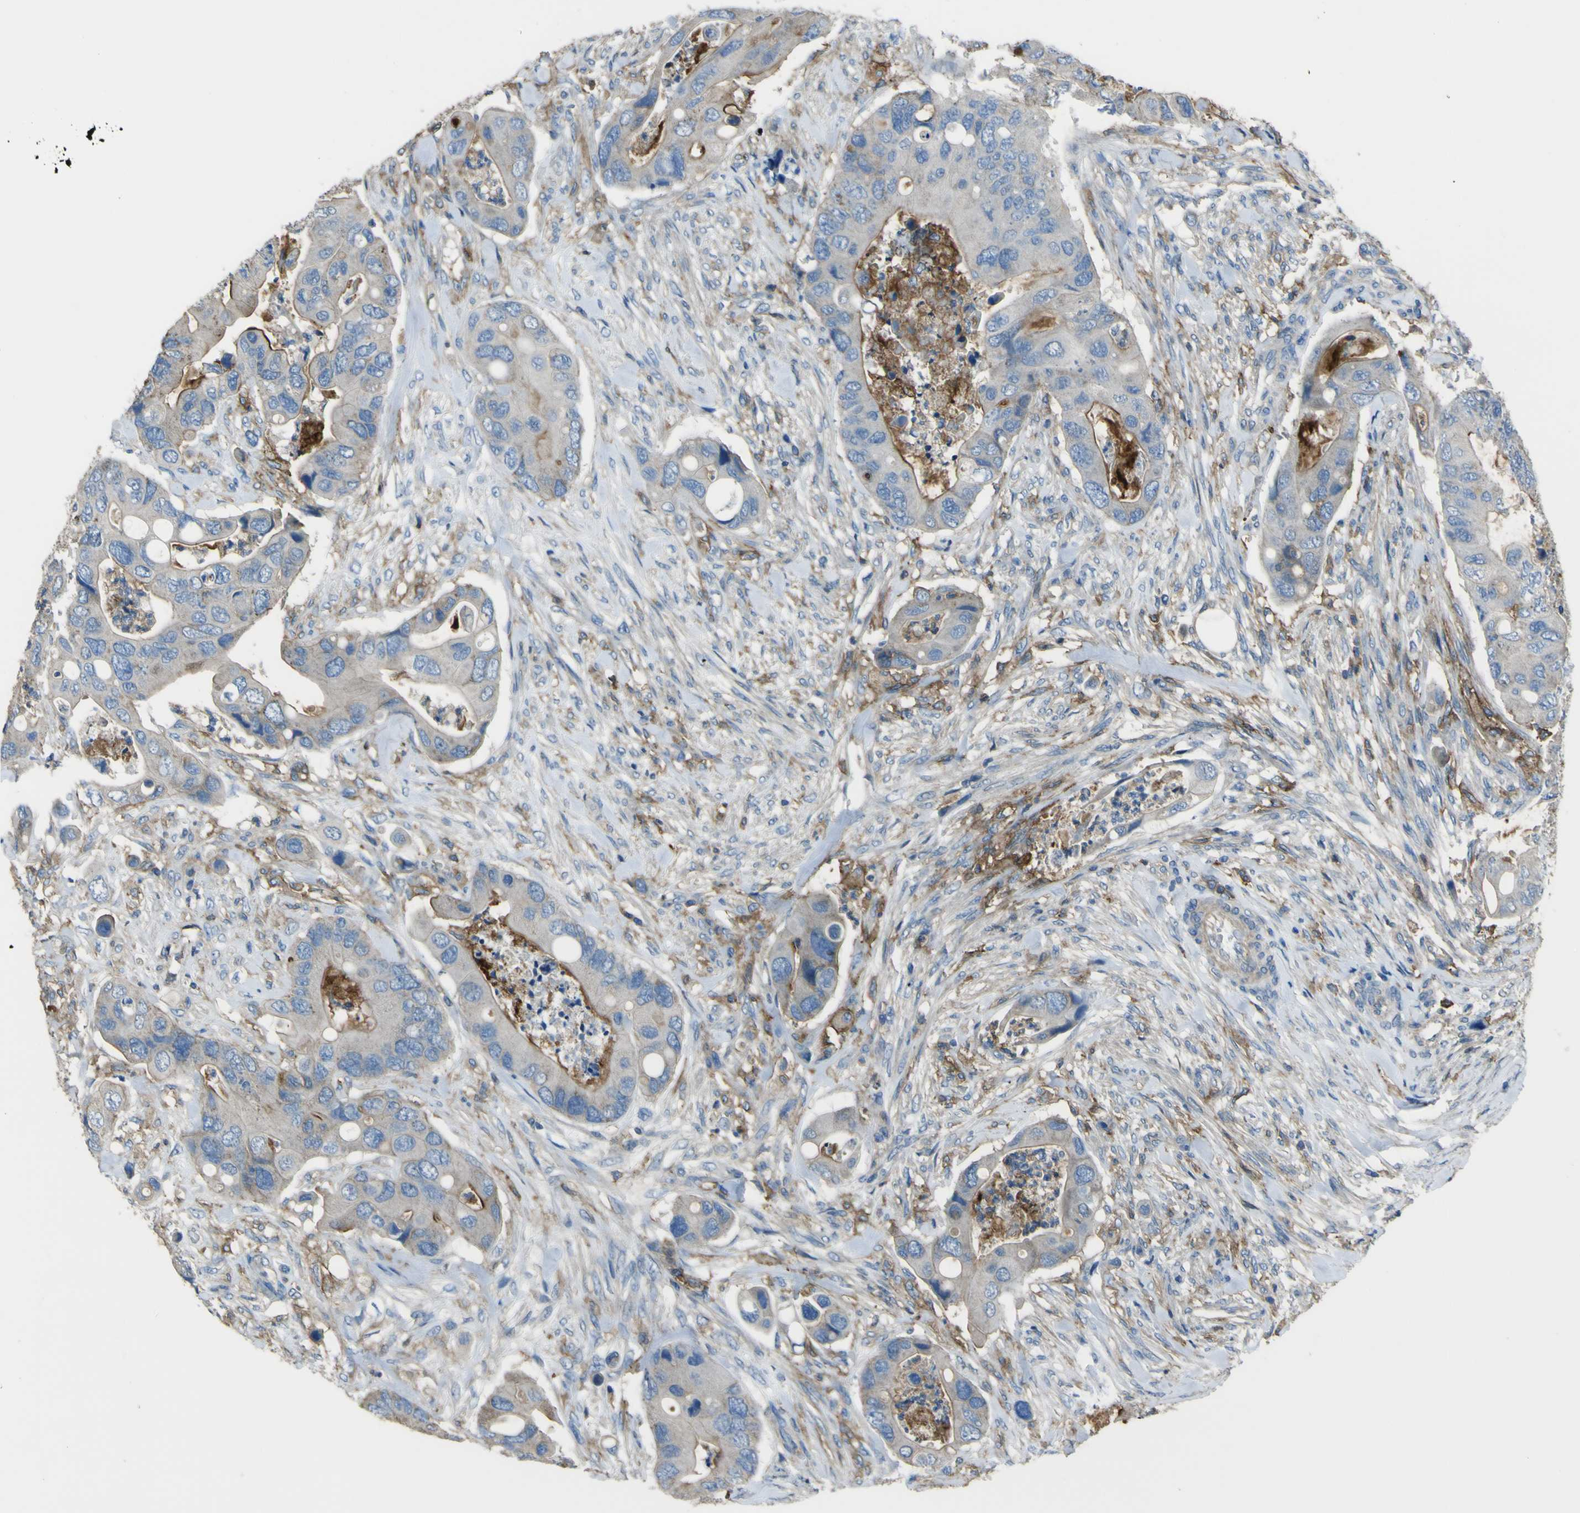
{"staining": {"intensity": "weak", "quantity": "<25%", "location": "cytoplasmic/membranous"}, "tissue": "colorectal cancer", "cell_type": "Tumor cells", "image_type": "cancer", "snomed": [{"axis": "morphology", "description": "Adenocarcinoma, NOS"}, {"axis": "topography", "description": "Rectum"}], "caption": "A histopathology image of human adenocarcinoma (colorectal) is negative for staining in tumor cells.", "gene": "LAIR1", "patient": {"sex": "female", "age": 57}}